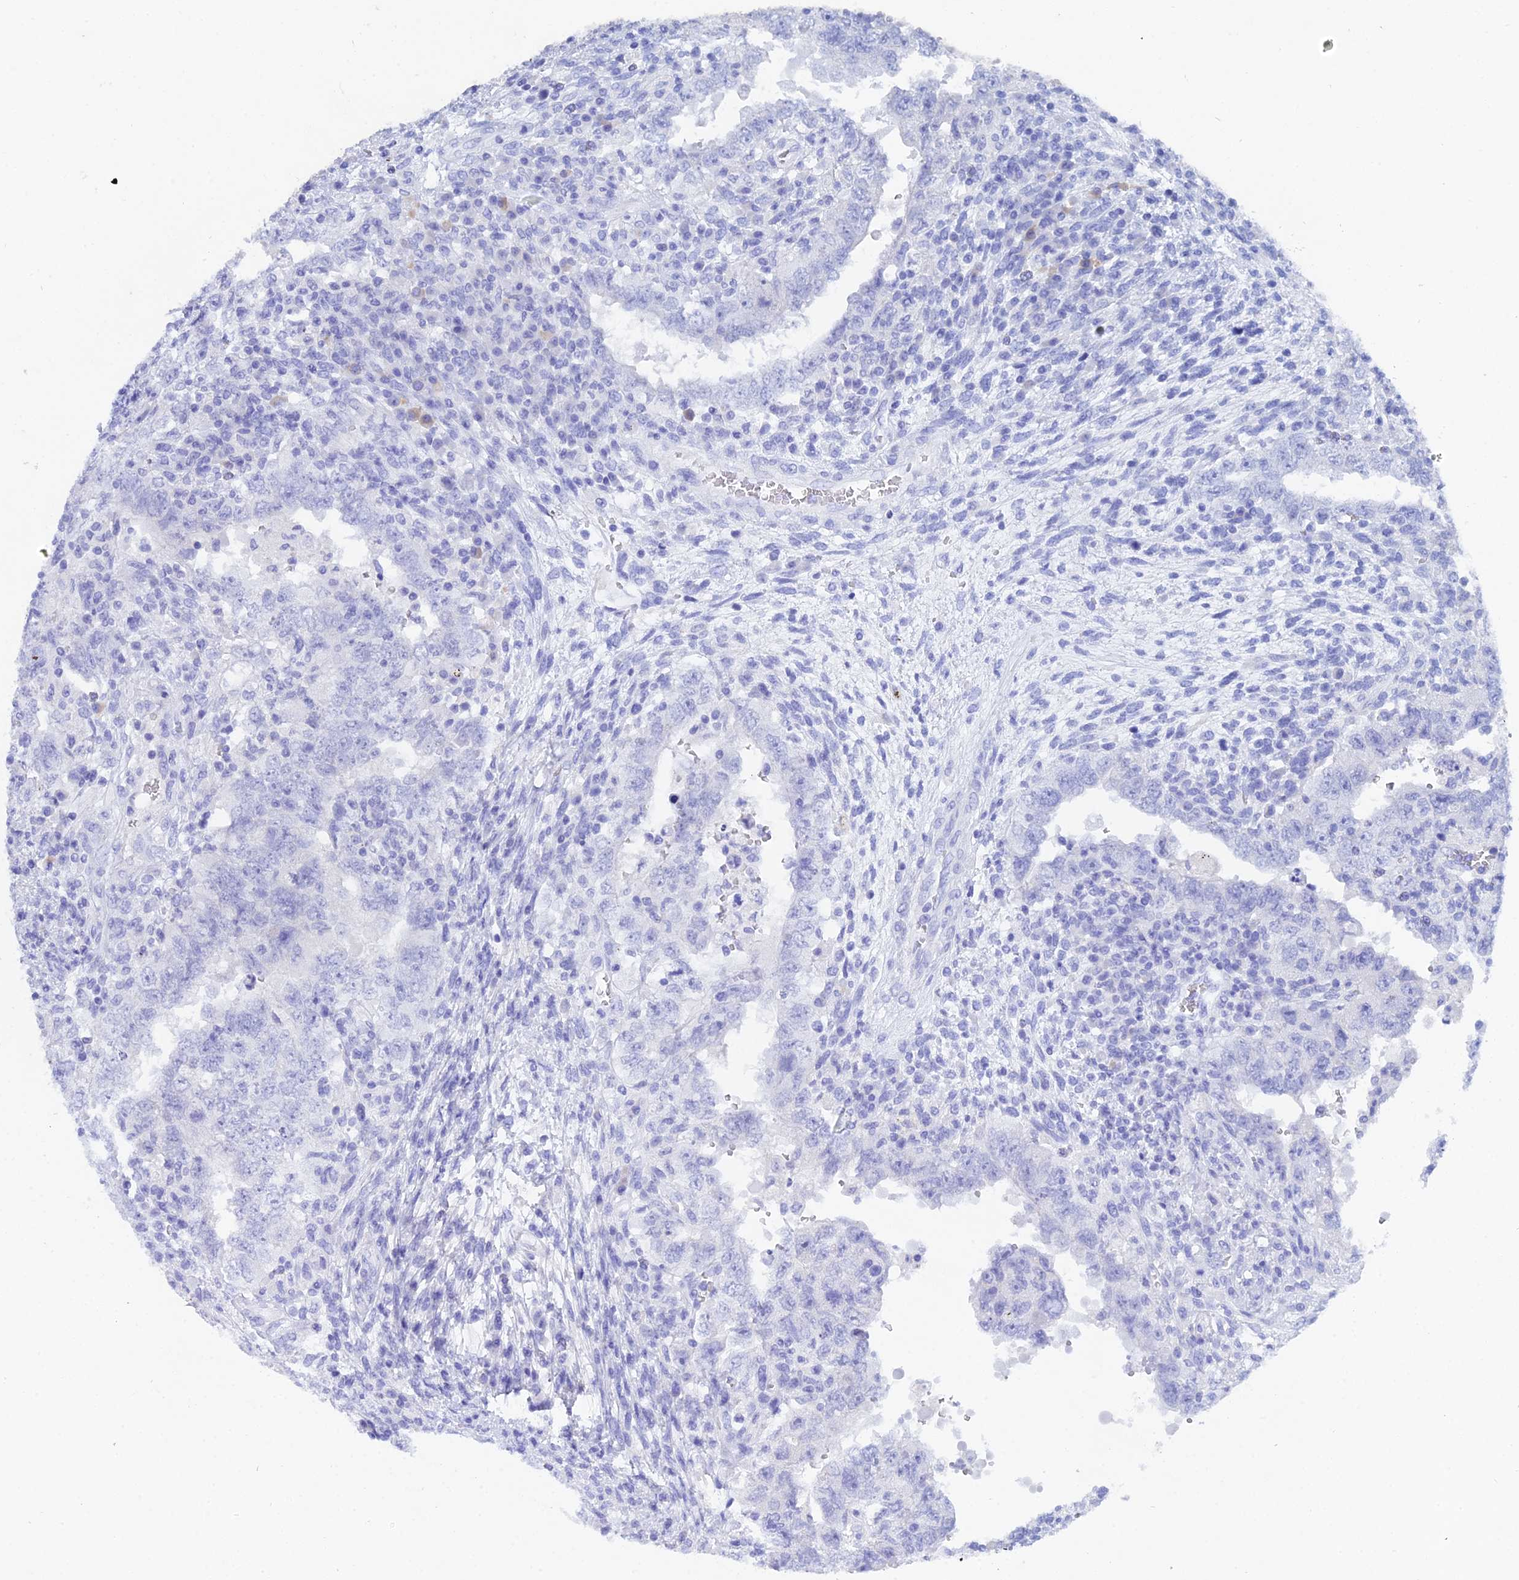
{"staining": {"intensity": "negative", "quantity": "none", "location": "none"}, "tissue": "testis cancer", "cell_type": "Tumor cells", "image_type": "cancer", "snomed": [{"axis": "morphology", "description": "Carcinoma, Embryonal, NOS"}, {"axis": "topography", "description": "Testis"}], "caption": "Immunohistochemistry (IHC) image of neoplastic tissue: testis embryonal carcinoma stained with DAB reveals no significant protein positivity in tumor cells. The staining was performed using DAB to visualize the protein expression in brown, while the nuclei were stained in blue with hematoxylin (Magnification: 20x).", "gene": "REG1A", "patient": {"sex": "male", "age": 26}}